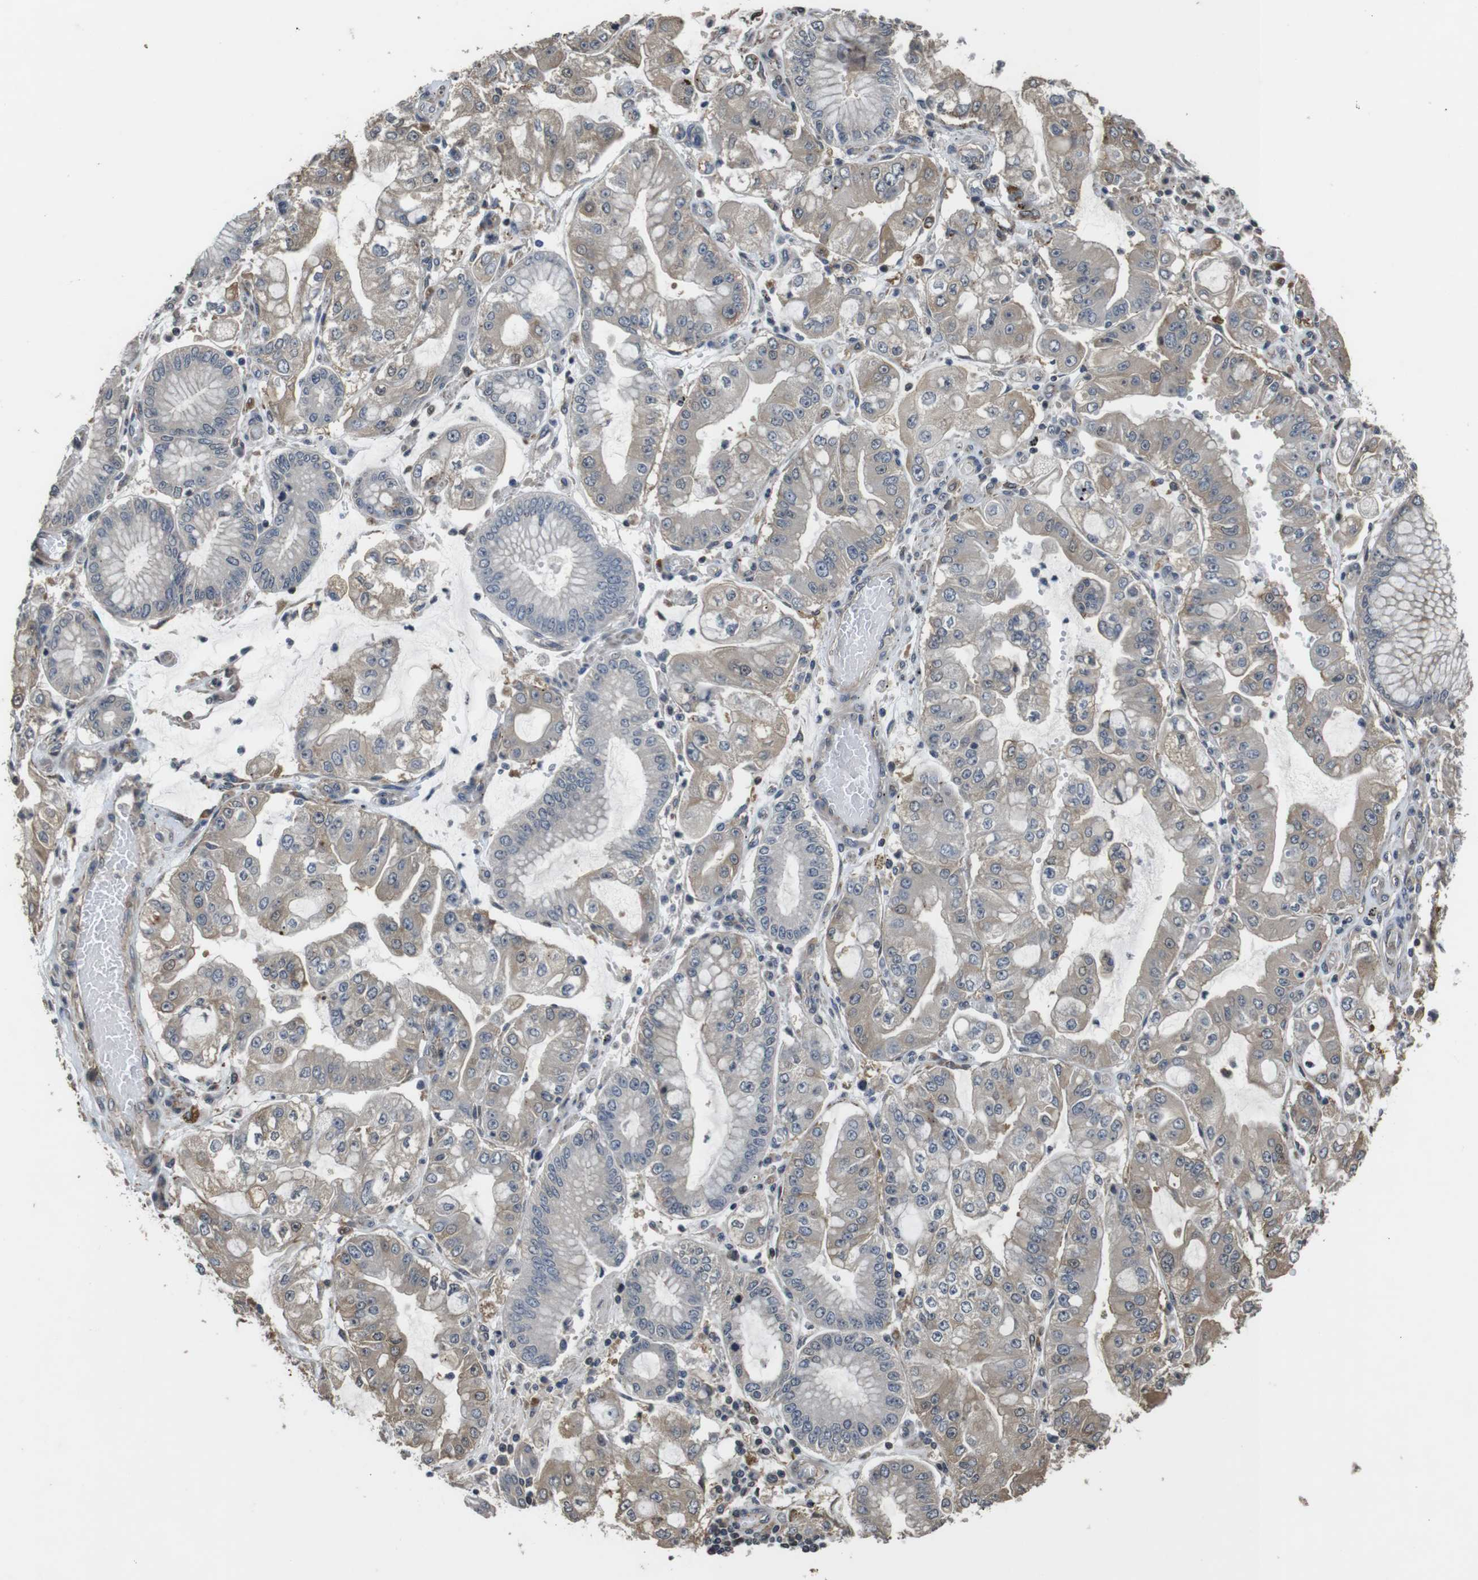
{"staining": {"intensity": "weak", "quantity": "<25%", "location": "cytoplasmic/membranous"}, "tissue": "stomach cancer", "cell_type": "Tumor cells", "image_type": "cancer", "snomed": [{"axis": "morphology", "description": "Adenocarcinoma, NOS"}, {"axis": "topography", "description": "Stomach"}], "caption": "Immunohistochemistry (IHC) of human stomach cancer (adenocarcinoma) shows no positivity in tumor cells.", "gene": "FZD10", "patient": {"sex": "male", "age": 76}}